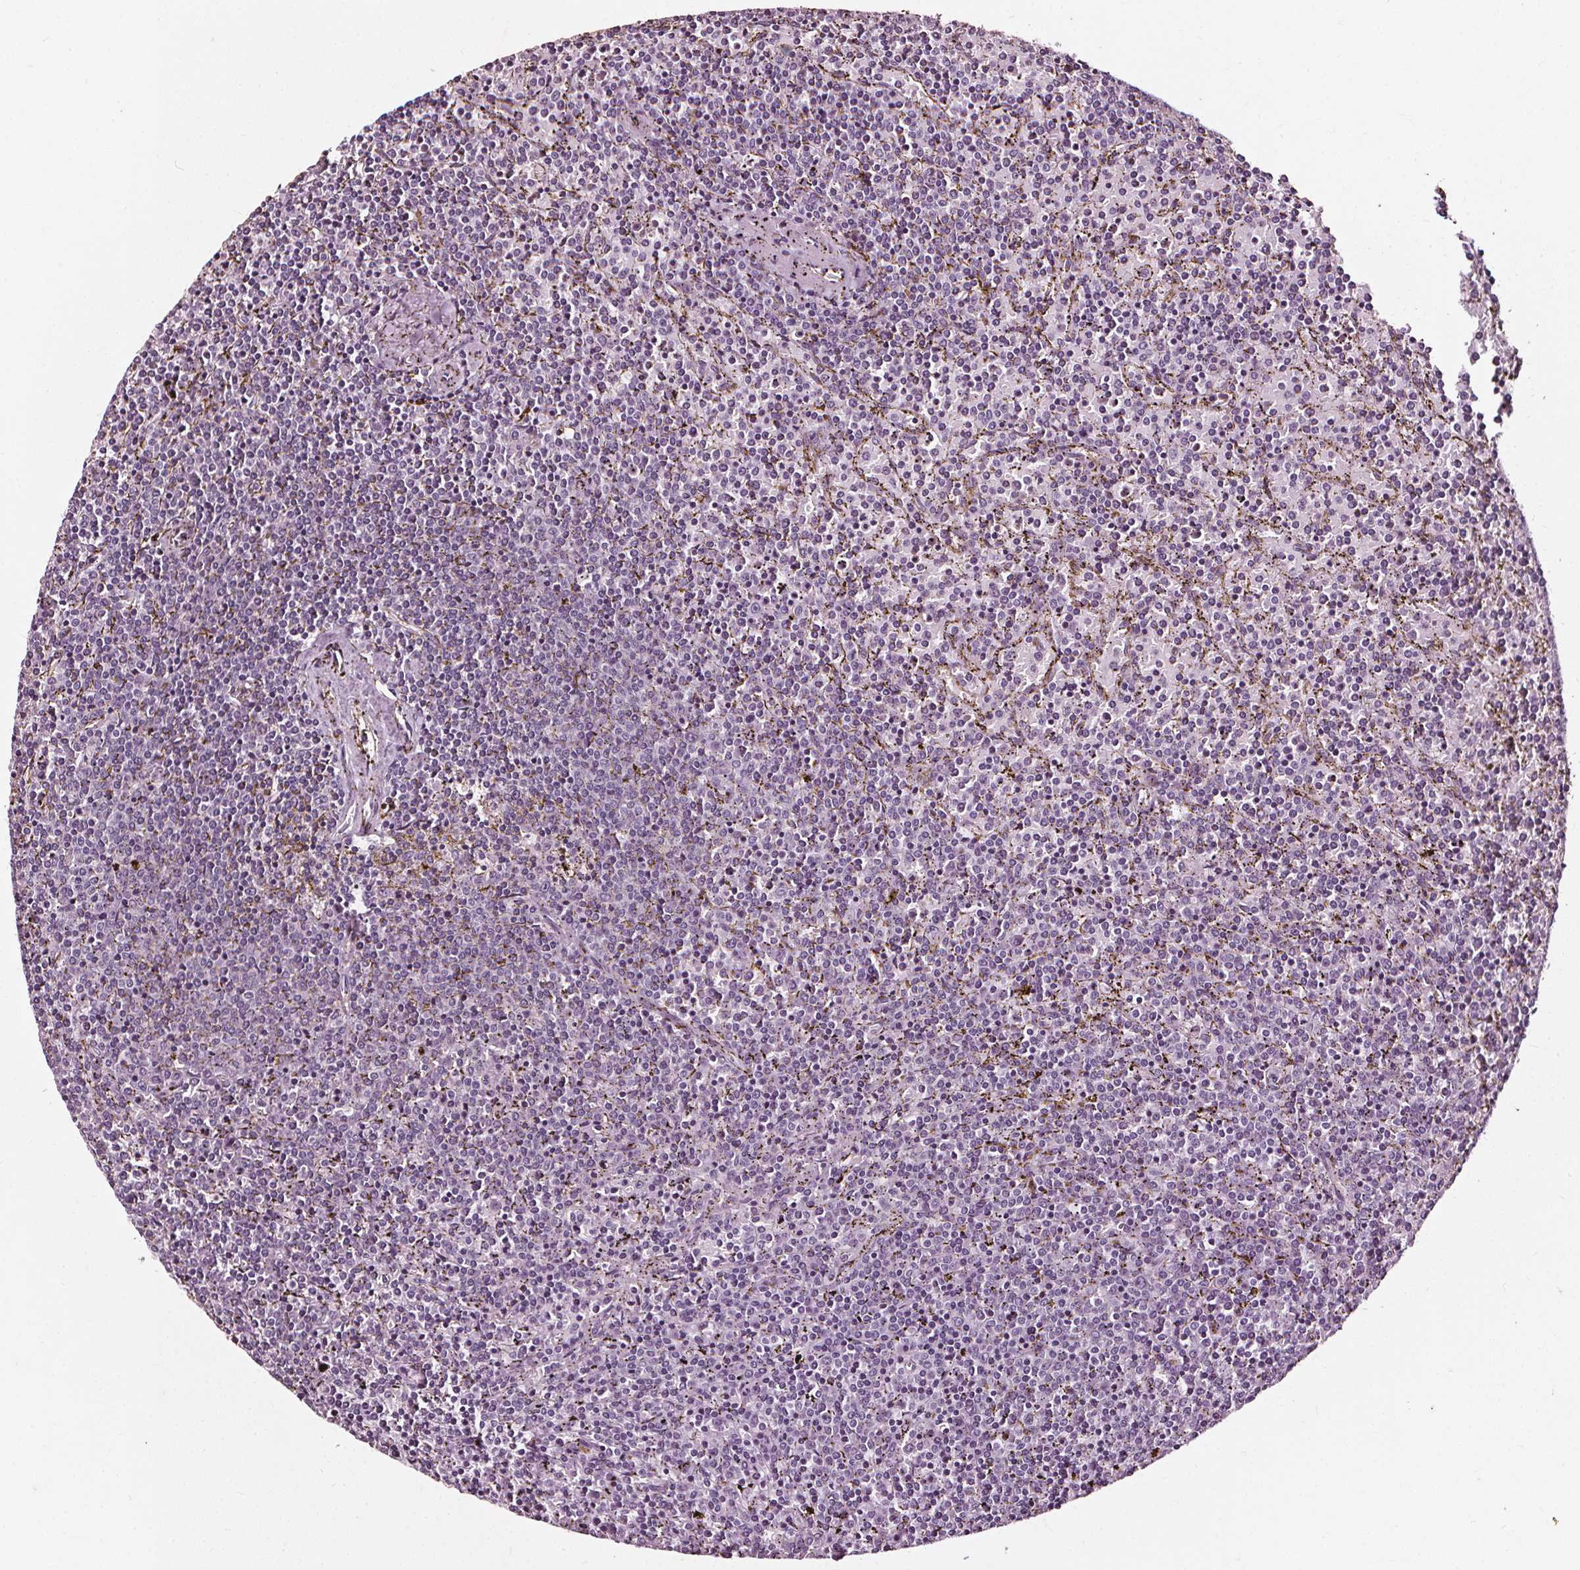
{"staining": {"intensity": "negative", "quantity": "none", "location": "none"}, "tissue": "lymphoma", "cell_type": "Tumor cells", "image_type": "cancer", "snomed": [{"axis": "morphology", "description": "Malignant lymphoma, non-Hodgkin's type, Low grade"}, {"axis": "topography", "description": "Spleen"}], "caption": "IHC of low-grade malignant lymphoma, non-Hodgkin's type shows no expression in tumor cells.", "gene": "DEFA5", "patient": {"sex": "female", "age": 77}}